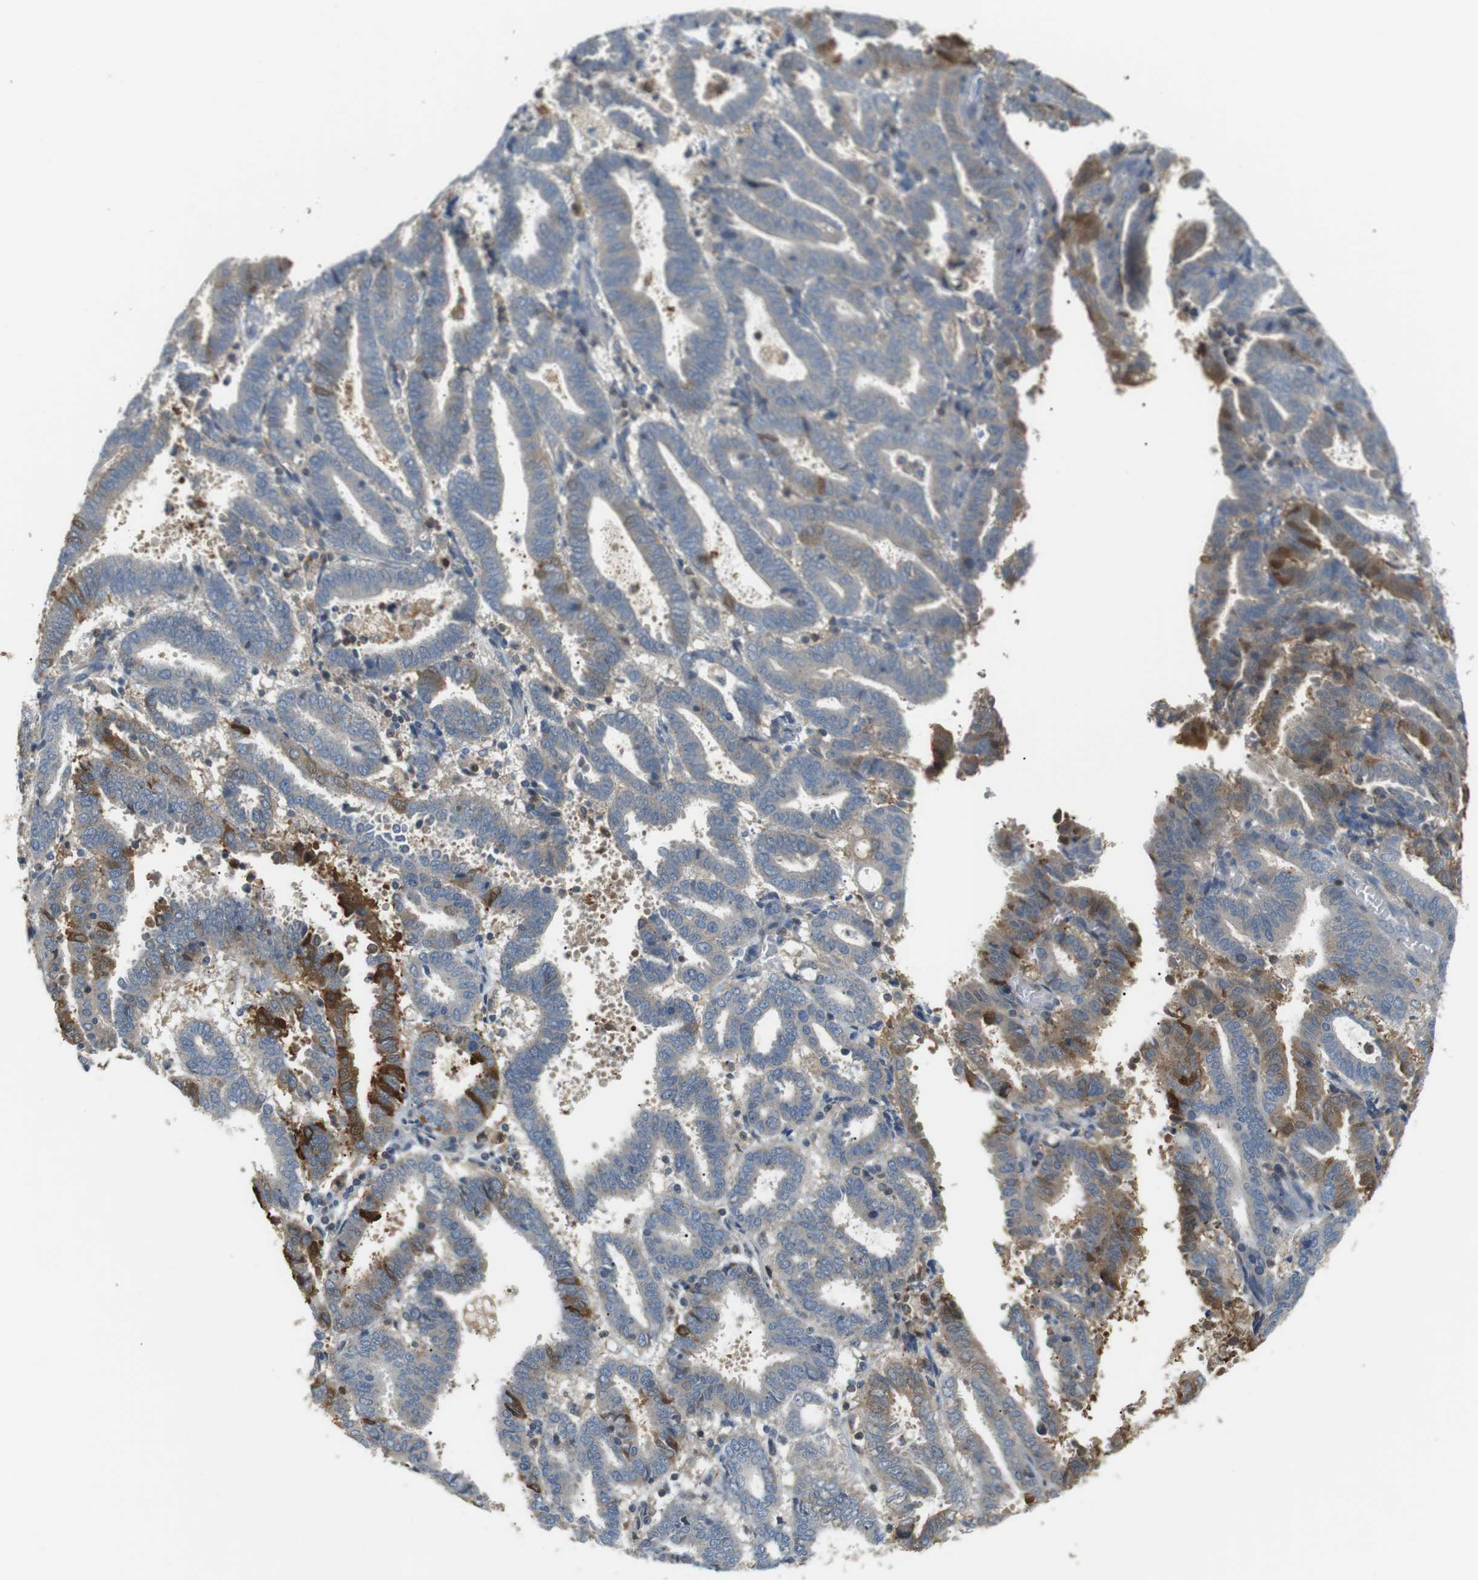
{"staining": {"intensity": "moderate", "quantity": "<25%", "location": "cytoplasmic/membranous"}, "tissue": "endometrial cancer", "cell_type": "Tumor cells", "image_type": "cancer", "snomed": [{"axis": "morphology", "description": "Adenocarcinoma, NOS"}, {"axis": "topography", "description": "Uterus"}], "caption": "Brown immunohistochemical staining in endometrial cancer (adenocarcinoma) displays moderate cytoplasmic/membranous staining in approximately <25% of tumor cells.", "gene": "P2RY1", "patient": {"sex": "female", "age": 83}}